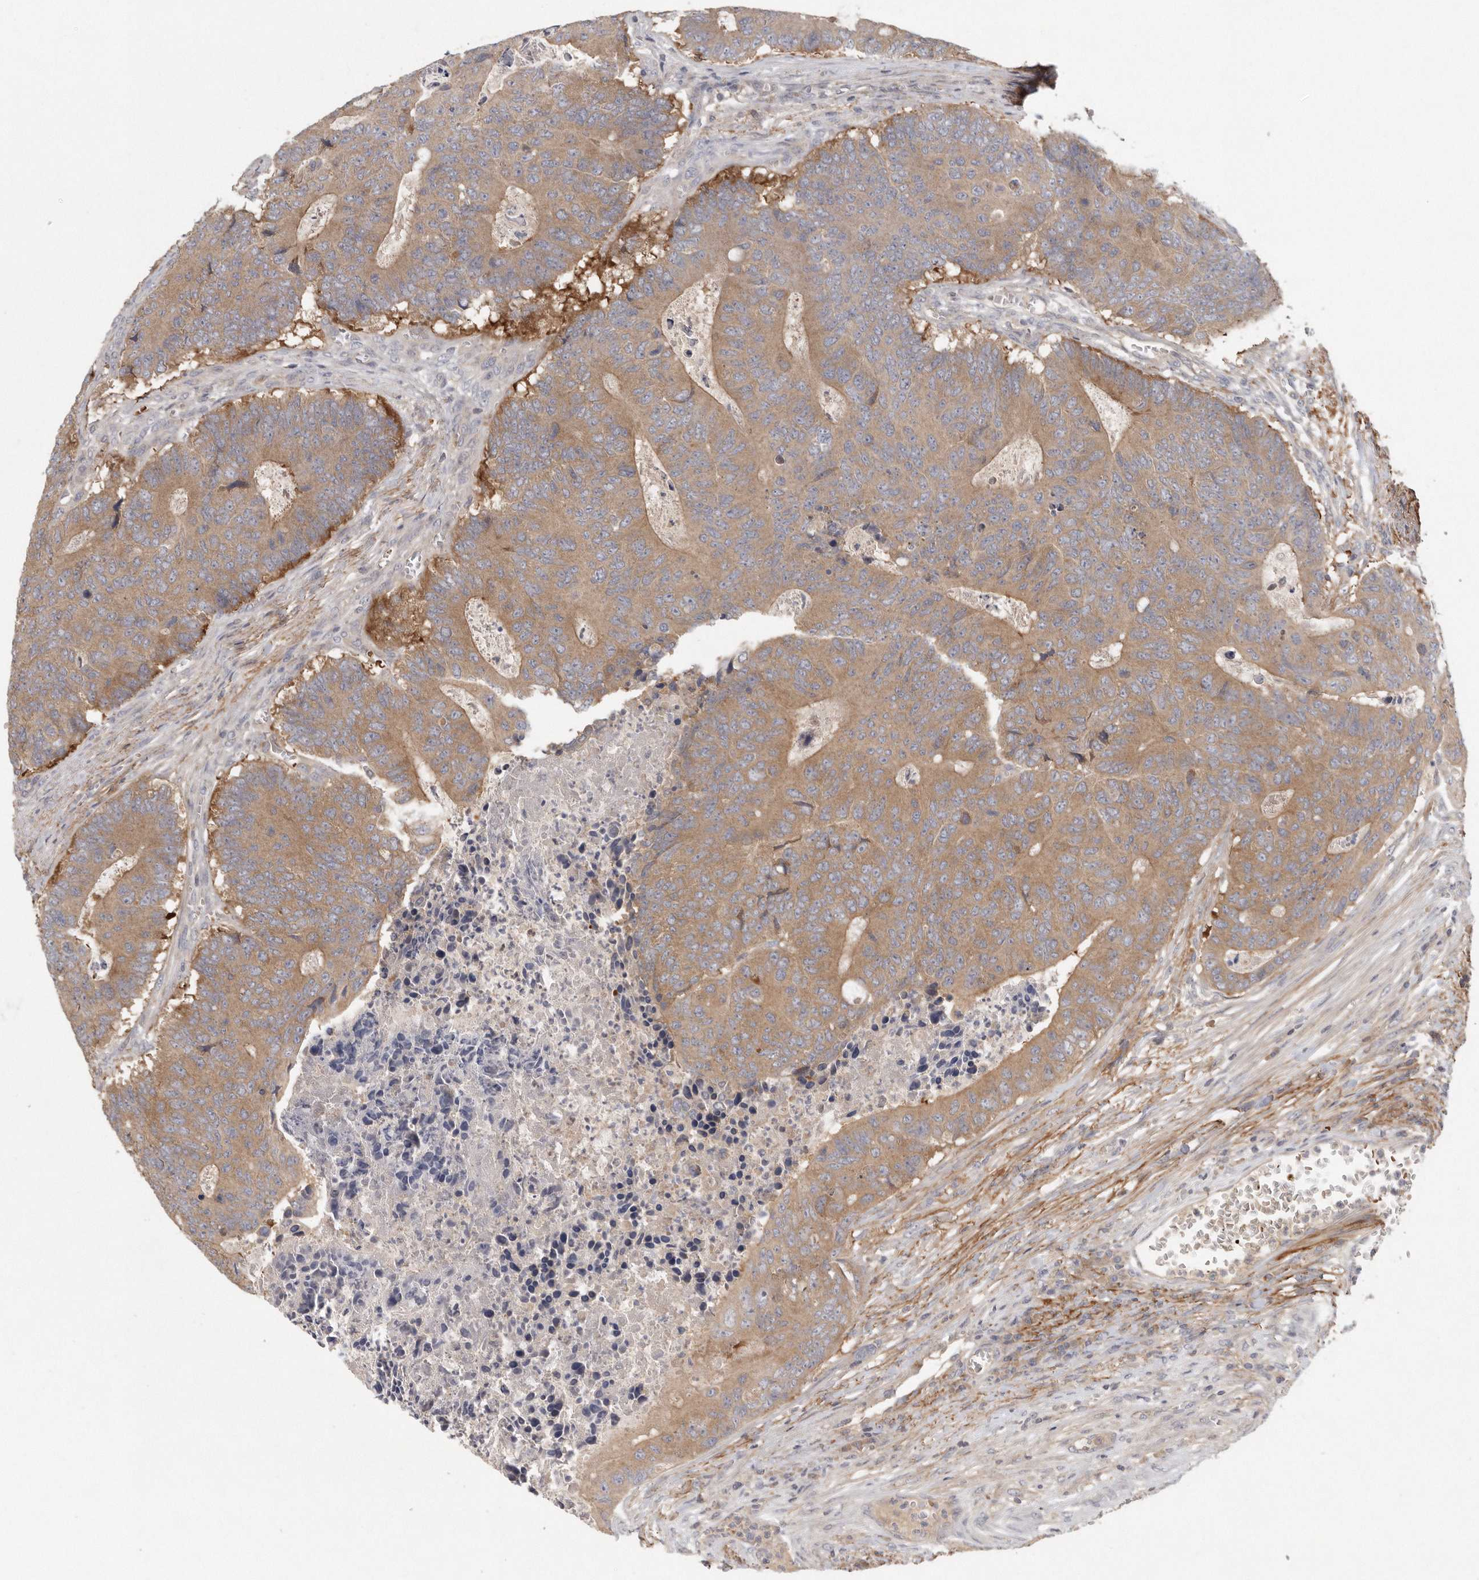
{"staining": {"intensity": "moderate", "quantity": ">75%", "location": "cytoplasmic/membranous"}, "tissue": "colorectal cancer", "cell_type": "Tumor cells", "image_type": "cancer", "snomed": [{"axis": "morphology", "description": "Adenocarcinoma, NOS"}, {"axis": "topography", "description": "Colon"}], "caption": "A brown stain labels moderate cytoplasmic/membranous expression of a protein in adenocarcinoma (colorectal) tumor cells. Nuclei are stained in blue.", "gene": "CFAP298", "patient": {"sex": "male", "age": 87}}